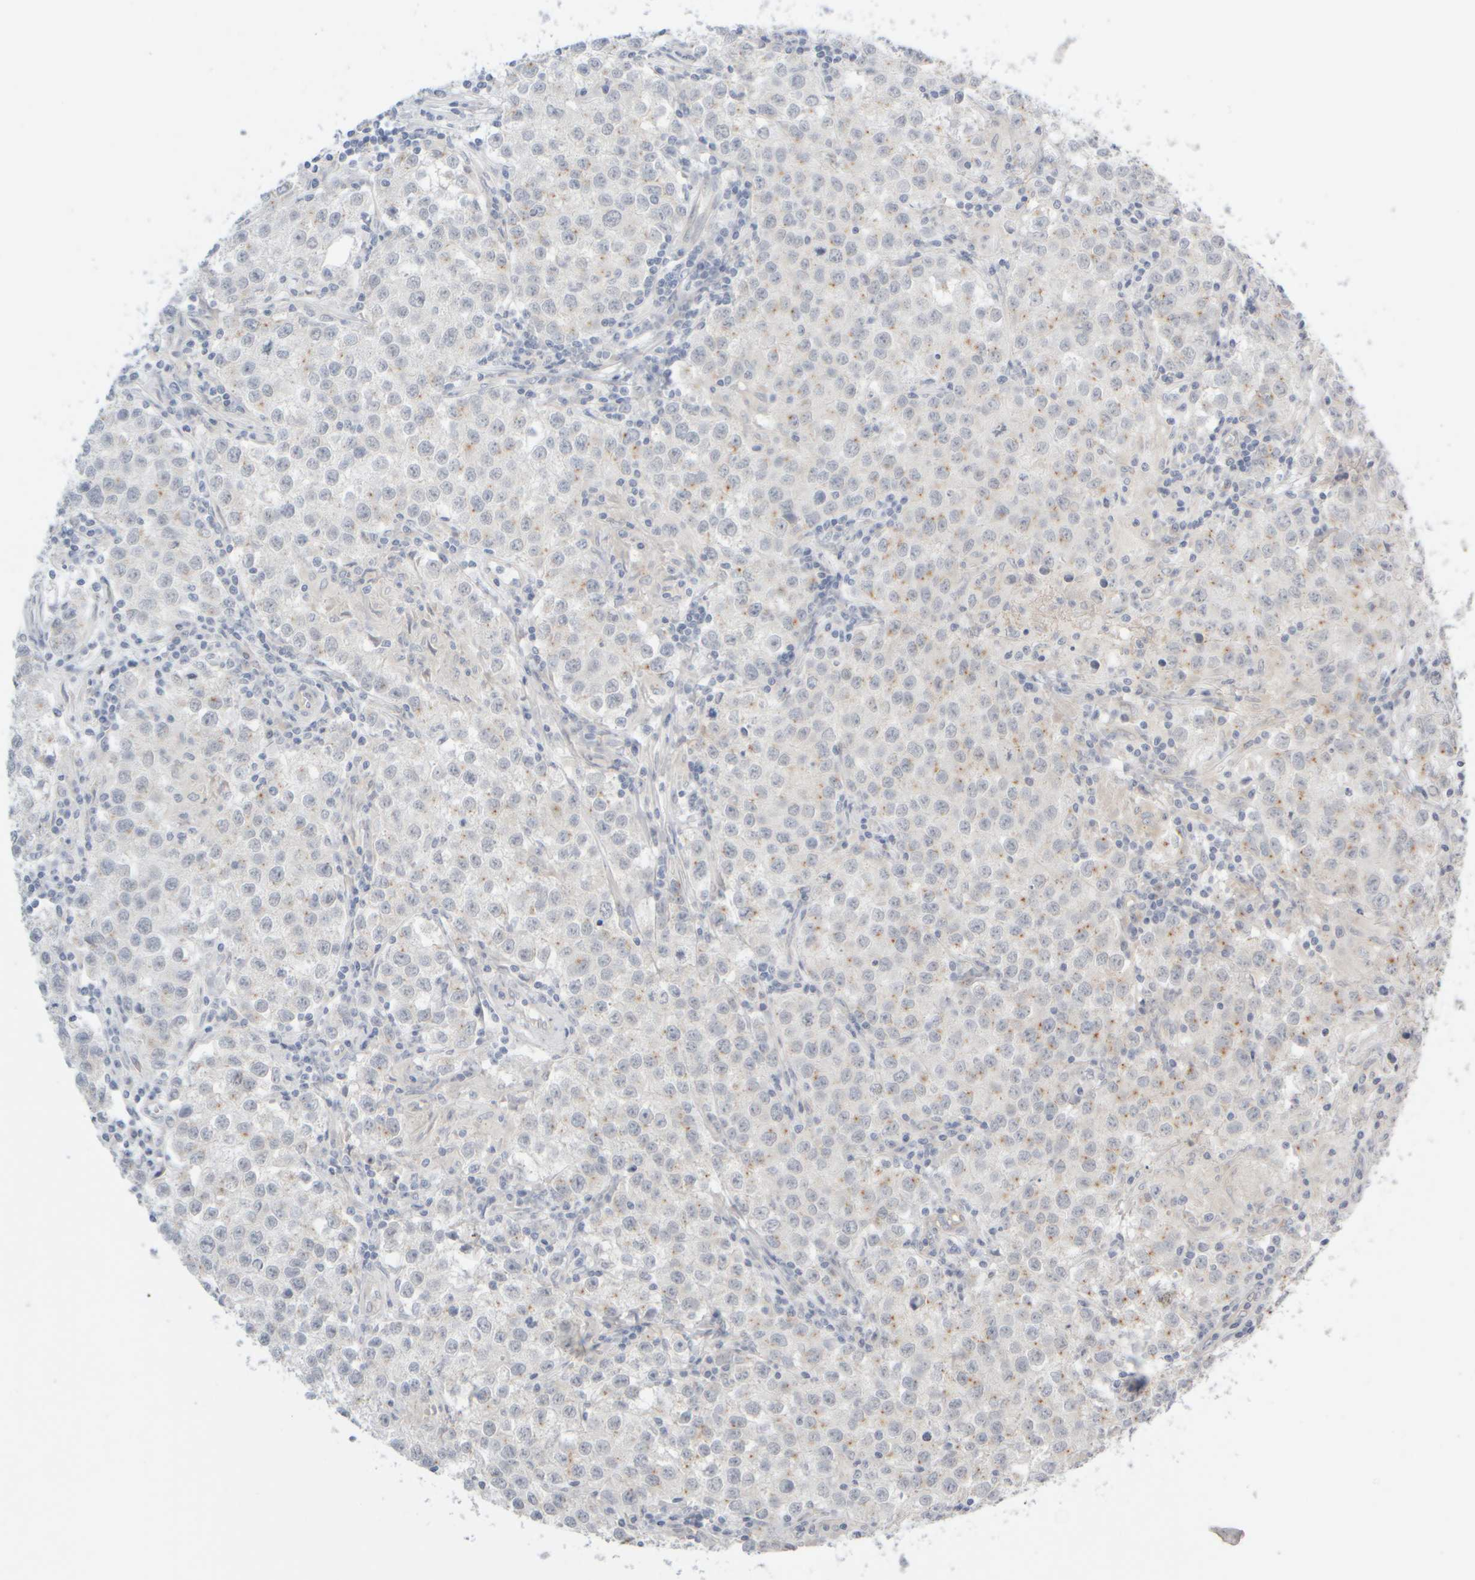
{"staining": {"intensity": "negative", "quantity": "none", "location": "none"}, "tissue": "testis cancer", "cell_type": "Tumor cells", "image_type": "cancer", "snomed": [{"axis": "morphology", "description": "Seminoma, NOS"}, {"axis": "morphology", "description": "Carcinoma, Embryonal, NOS"}, {"axis": "topography", "description": "Testis"}], "caption": "IHC micrograph of testis cancer (seminoma) stained for a protein (brown), which exhibits no expression in tumor cells.", "gene": "GOPC", "patient": {"sex": "male", "age": 43}}